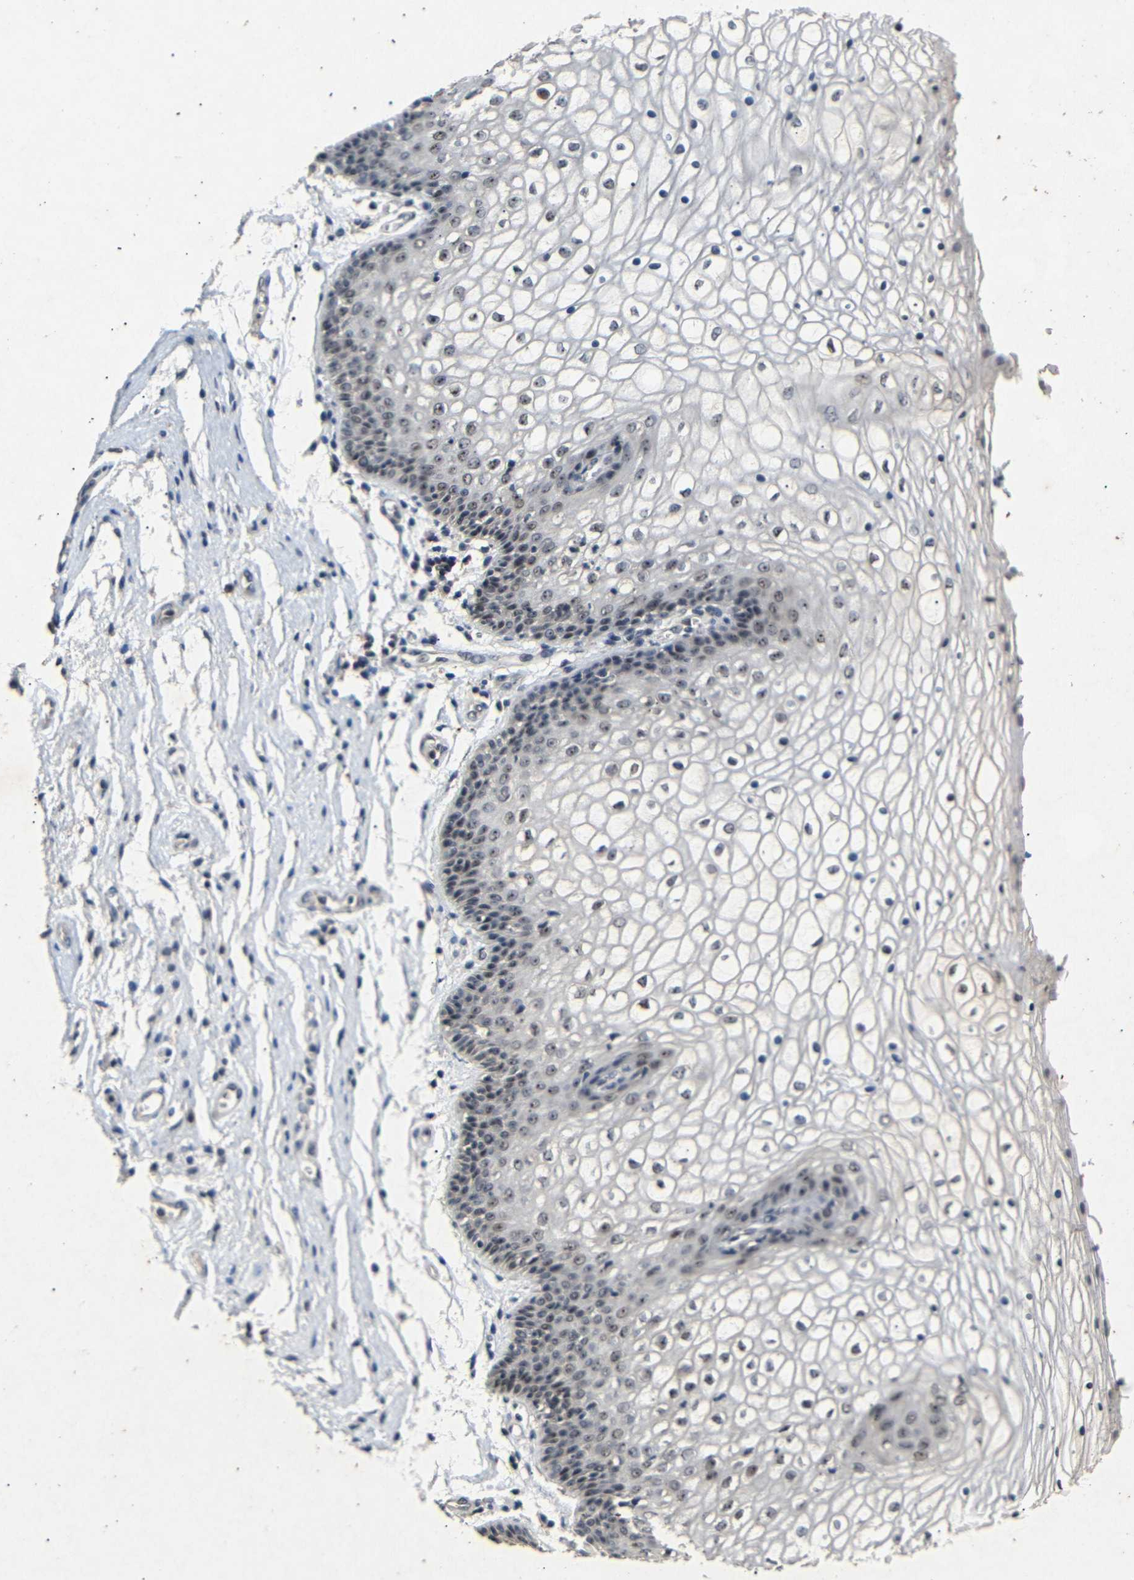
{"staining": {"intensity": "moderate", "quantity": "25%-75%", "location": "nuclear"}, "tissue": "vagina", "cell_type": "Squamous epithelial cells", "image_type": "normal", "snomed": [{"axis": "morphology", "description": "Normal tissue, NOS"}, {"axis": "topography", "description": "Vagina"}], "caption": "Normal vagina exhibits moderate nuclear expression in about 25%-75% of squamous epithelial cells.", "gene": "PARN", "patient": {"sex": "female", "age": 34}}